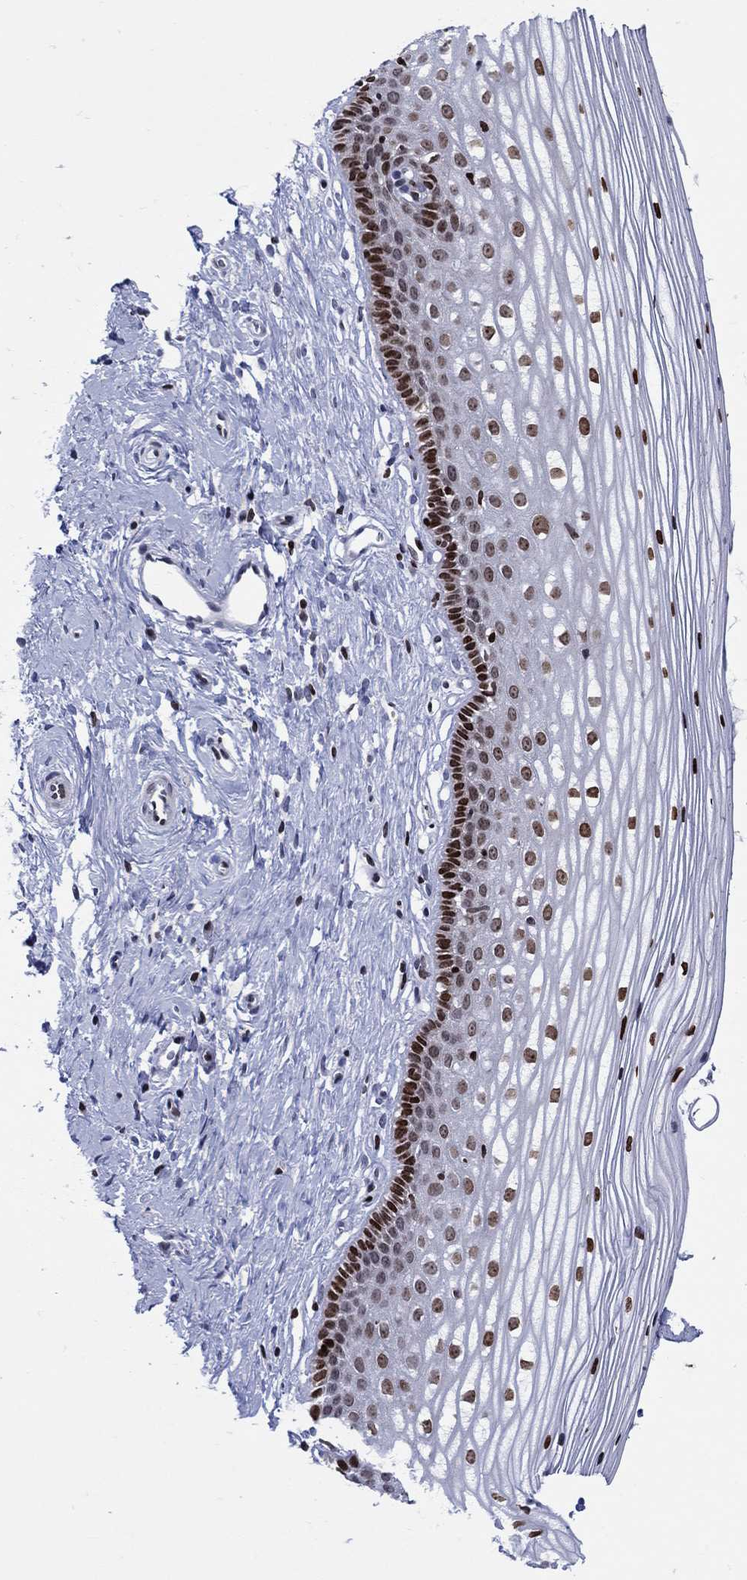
{"staining": {"intensity": "moderate", "quantity": ">75%", "location": "nuclear"}, "tissue": "cervix", "cell_type": "Glandular cells", "image_type": "normal", "snomed": [{"axis": "morphology", "description": "Normal tissue, NOS"}, {"axis": "topography", "description": "Cervix"}], "caption": "Immunohistochemical staining of benign cervix shows >75% levels of moderate nuclear protein positivity in approximately >75% of glandular cells.", "gene": "HMGA1", "patient": {"sex": "female", "age": 40}}